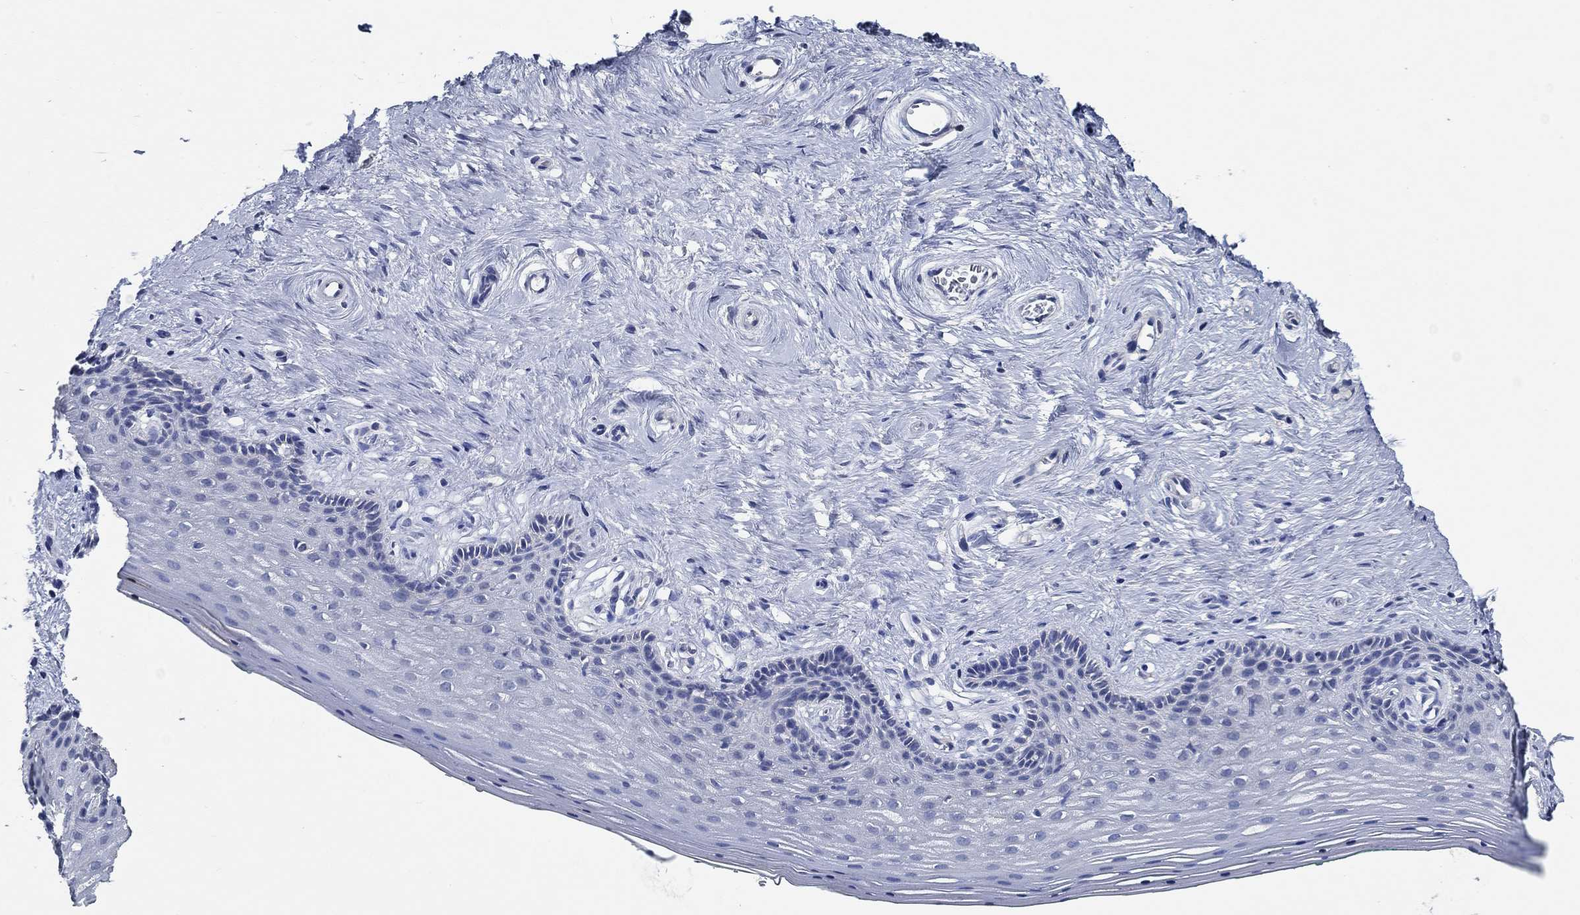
{"staining": {"intensity": "negative", "quantity": "none", "location": "none"}, "tissue": "vagina", "cell_type": "Squamous epithelial cells", "image_type": "normal", "snomed": [{"axis": "morphology", "description": "Normal tissue, NOS"}, {"axis": "topography", "description": "Vagina"}], "caption": "Squamous epithelial cells are negative for brown protein staining in benign vagina. (DAB (3,3'-diaminobenzidine) IHC visualized using brightfield microscopy, high magnification).", "gene": "DOCK3", "patient": {"sex": "female", "age": 45}}